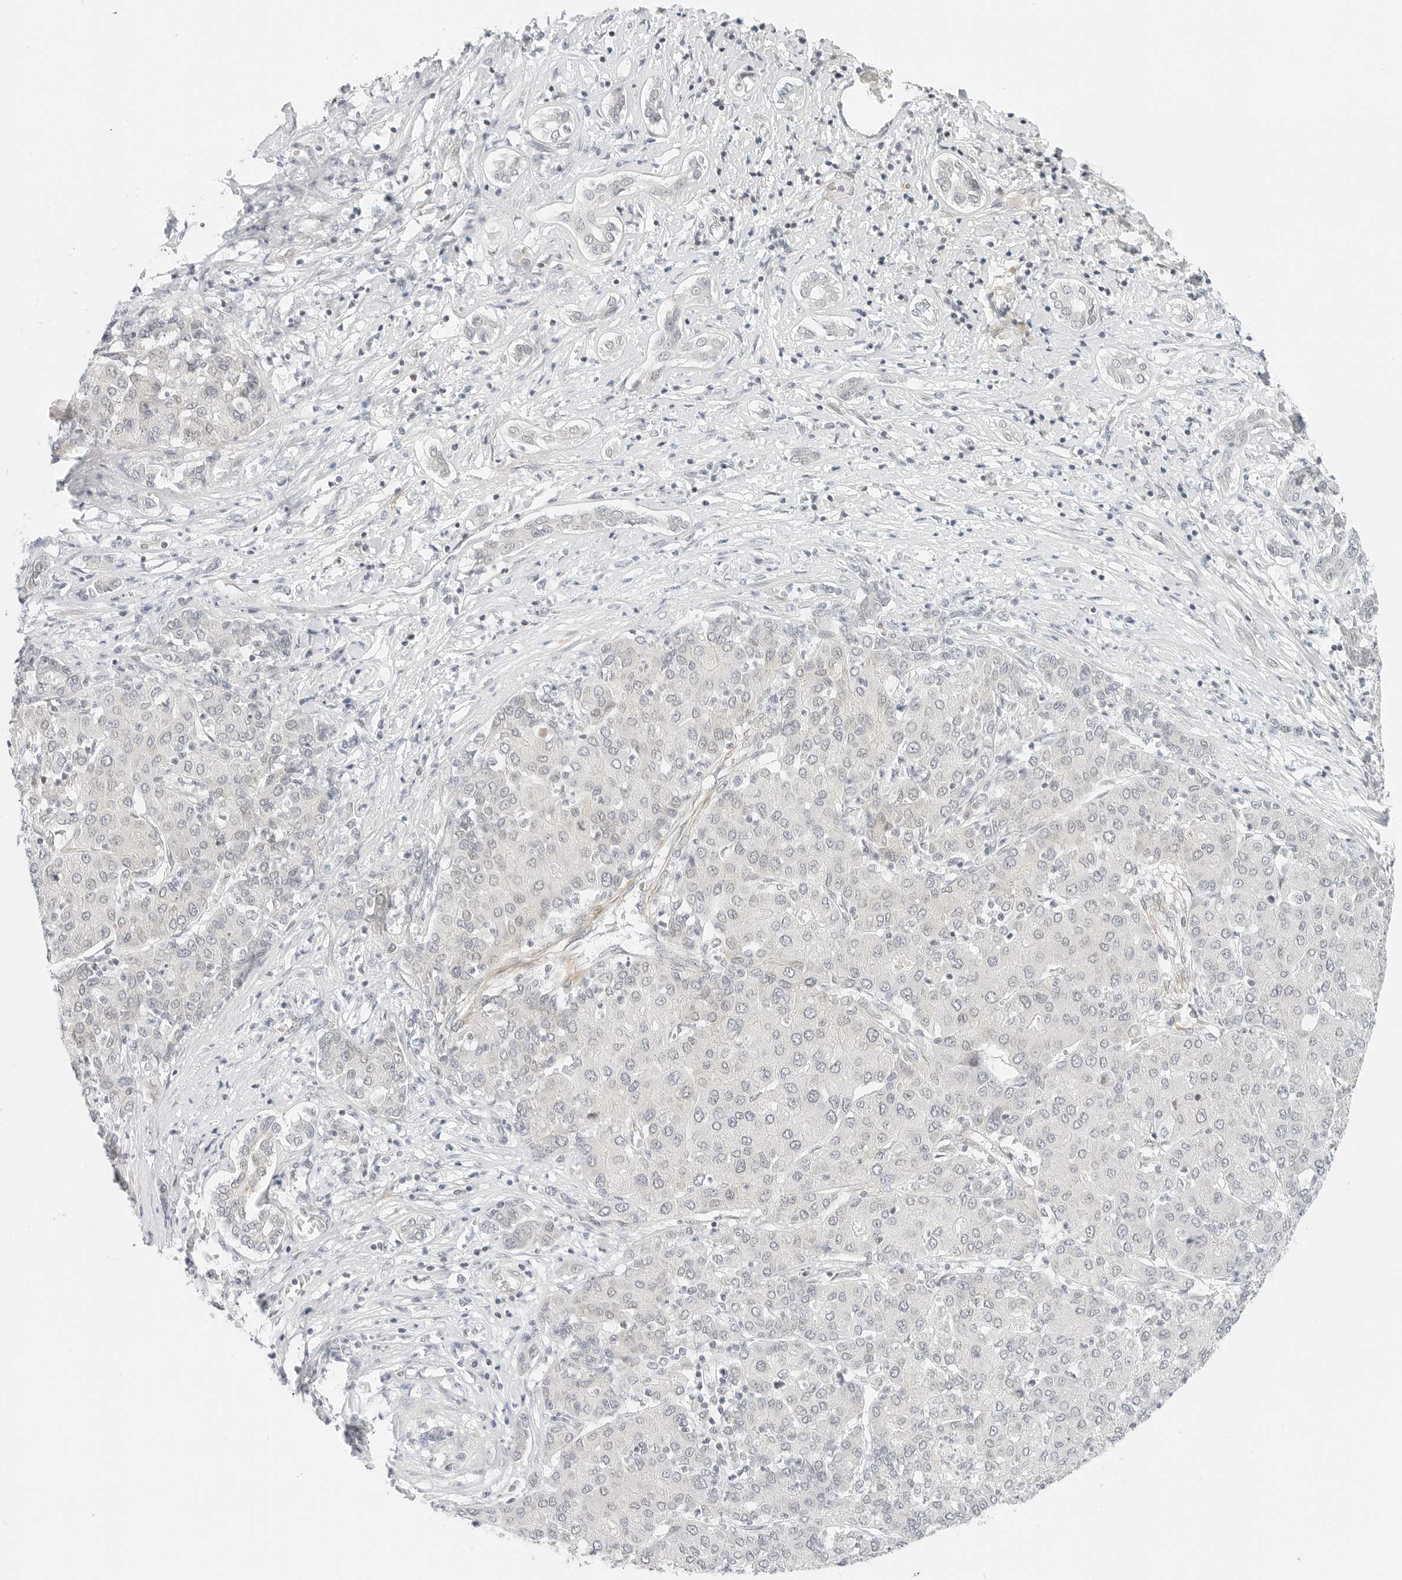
{"staining": {"intensity": "negative", "quantity": "none", "location": "none"}, "tissue": "liver cancer", "cell_type": "Tumor cells", "image_type": "cancer", "snomed": [{"axis": "morphology", "description": "Carcinoma, Hepatocellular, NOS"}, {"axis": "topography", "description": "Liver"}], "caption": "High power microscopy micrograph of an IHC image of hepatocellular carcinoma (liver), revealing no significant staining in tumor cells.", "gene": "NEO1", "patient": {"sex": "male", "age": 65}}